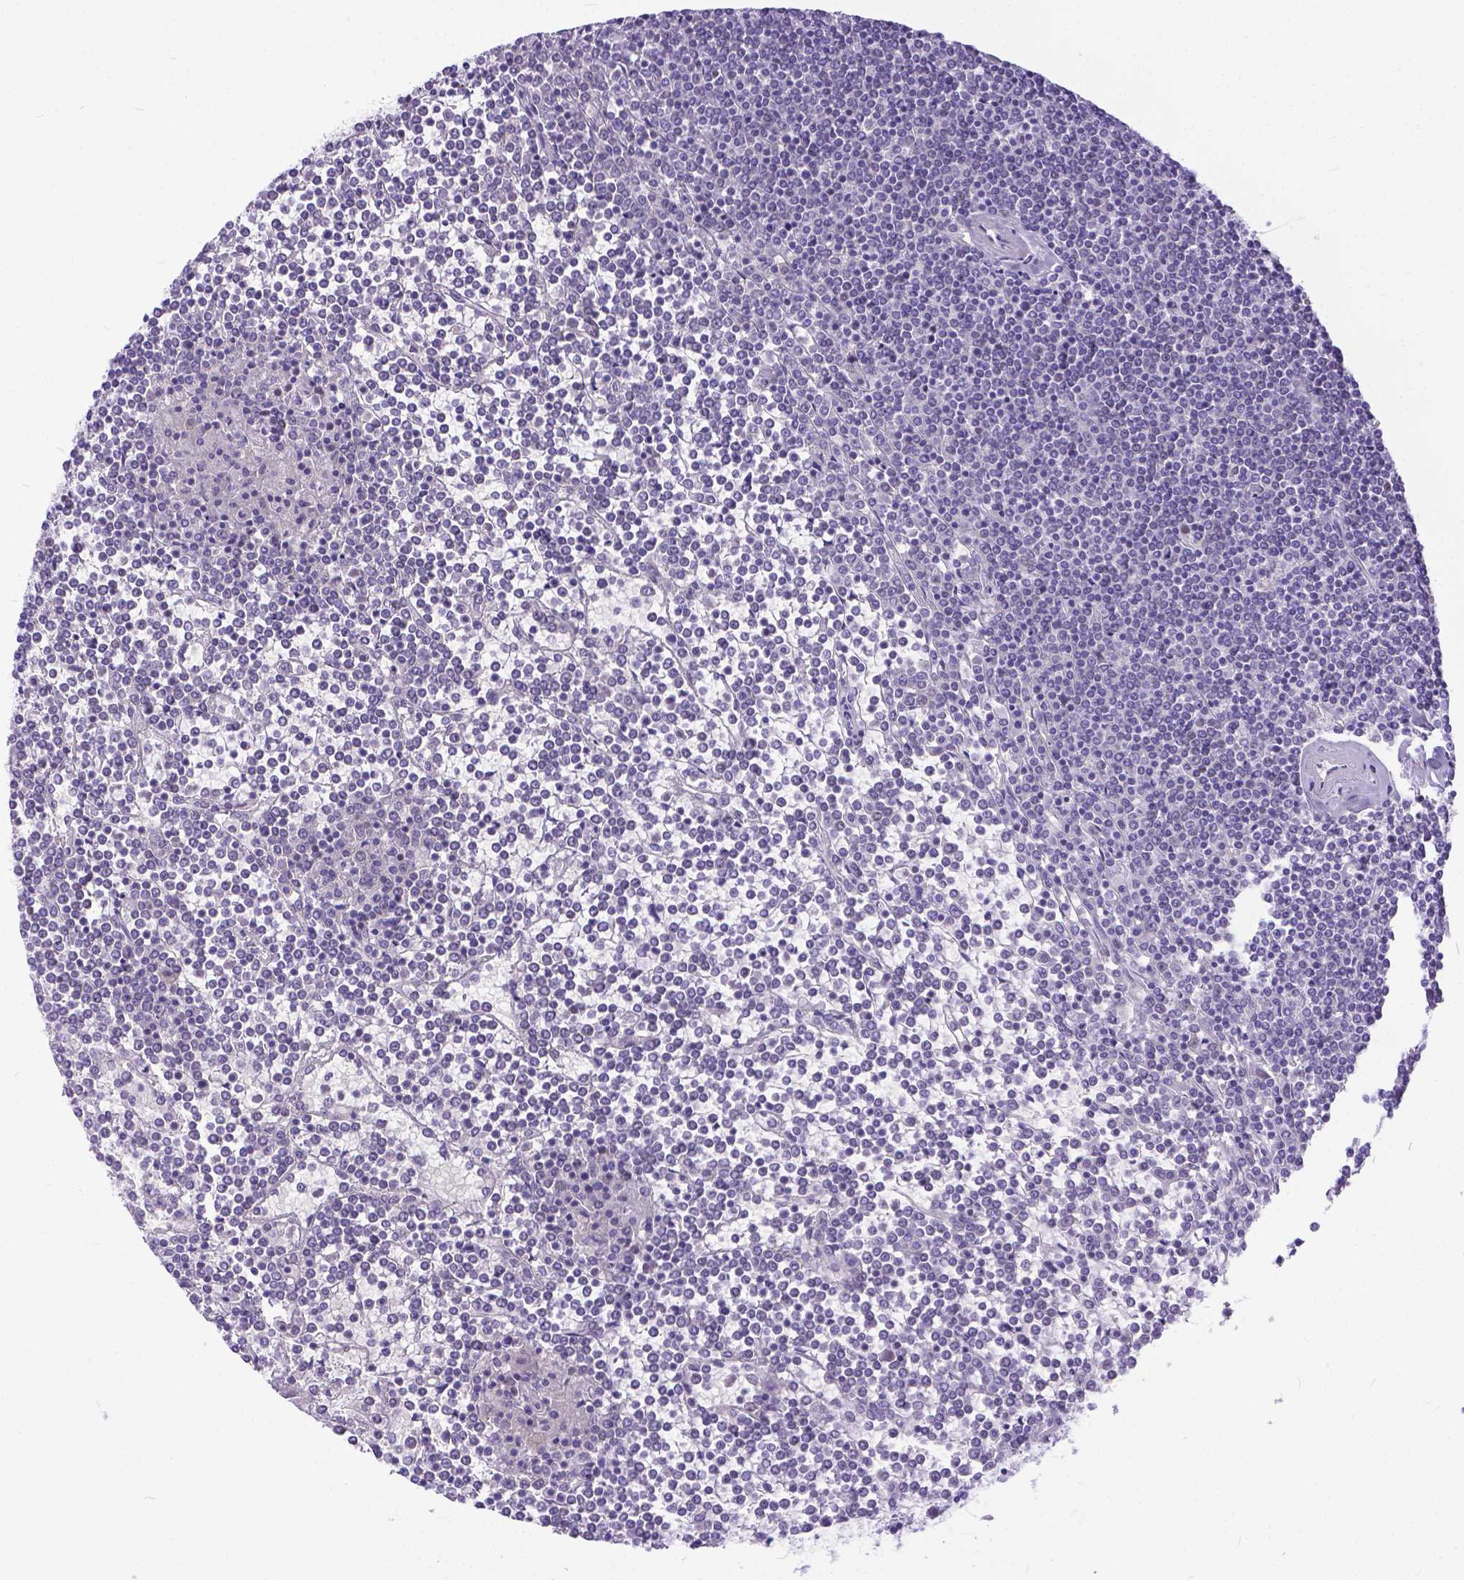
{"staining": {"intensity": "negative", "quantity": "none", "location": "none"}, "tissue": "lymphoma", "cell_type": "Tumor cells", "image_type": "cancer", "snomed": [{"axis": "morphology", "description": "Malignant lymphoma, non-Hodgkin's type, Low grade"}, {"axis": "topography", "description": "Spleen"}], "caption": "Lymphoma stained for a protein using immunohistochemistry exhibits no positivity tumor cells.", "gene": "FAM124B", "patient": {"sex": "female", "age": 19}}